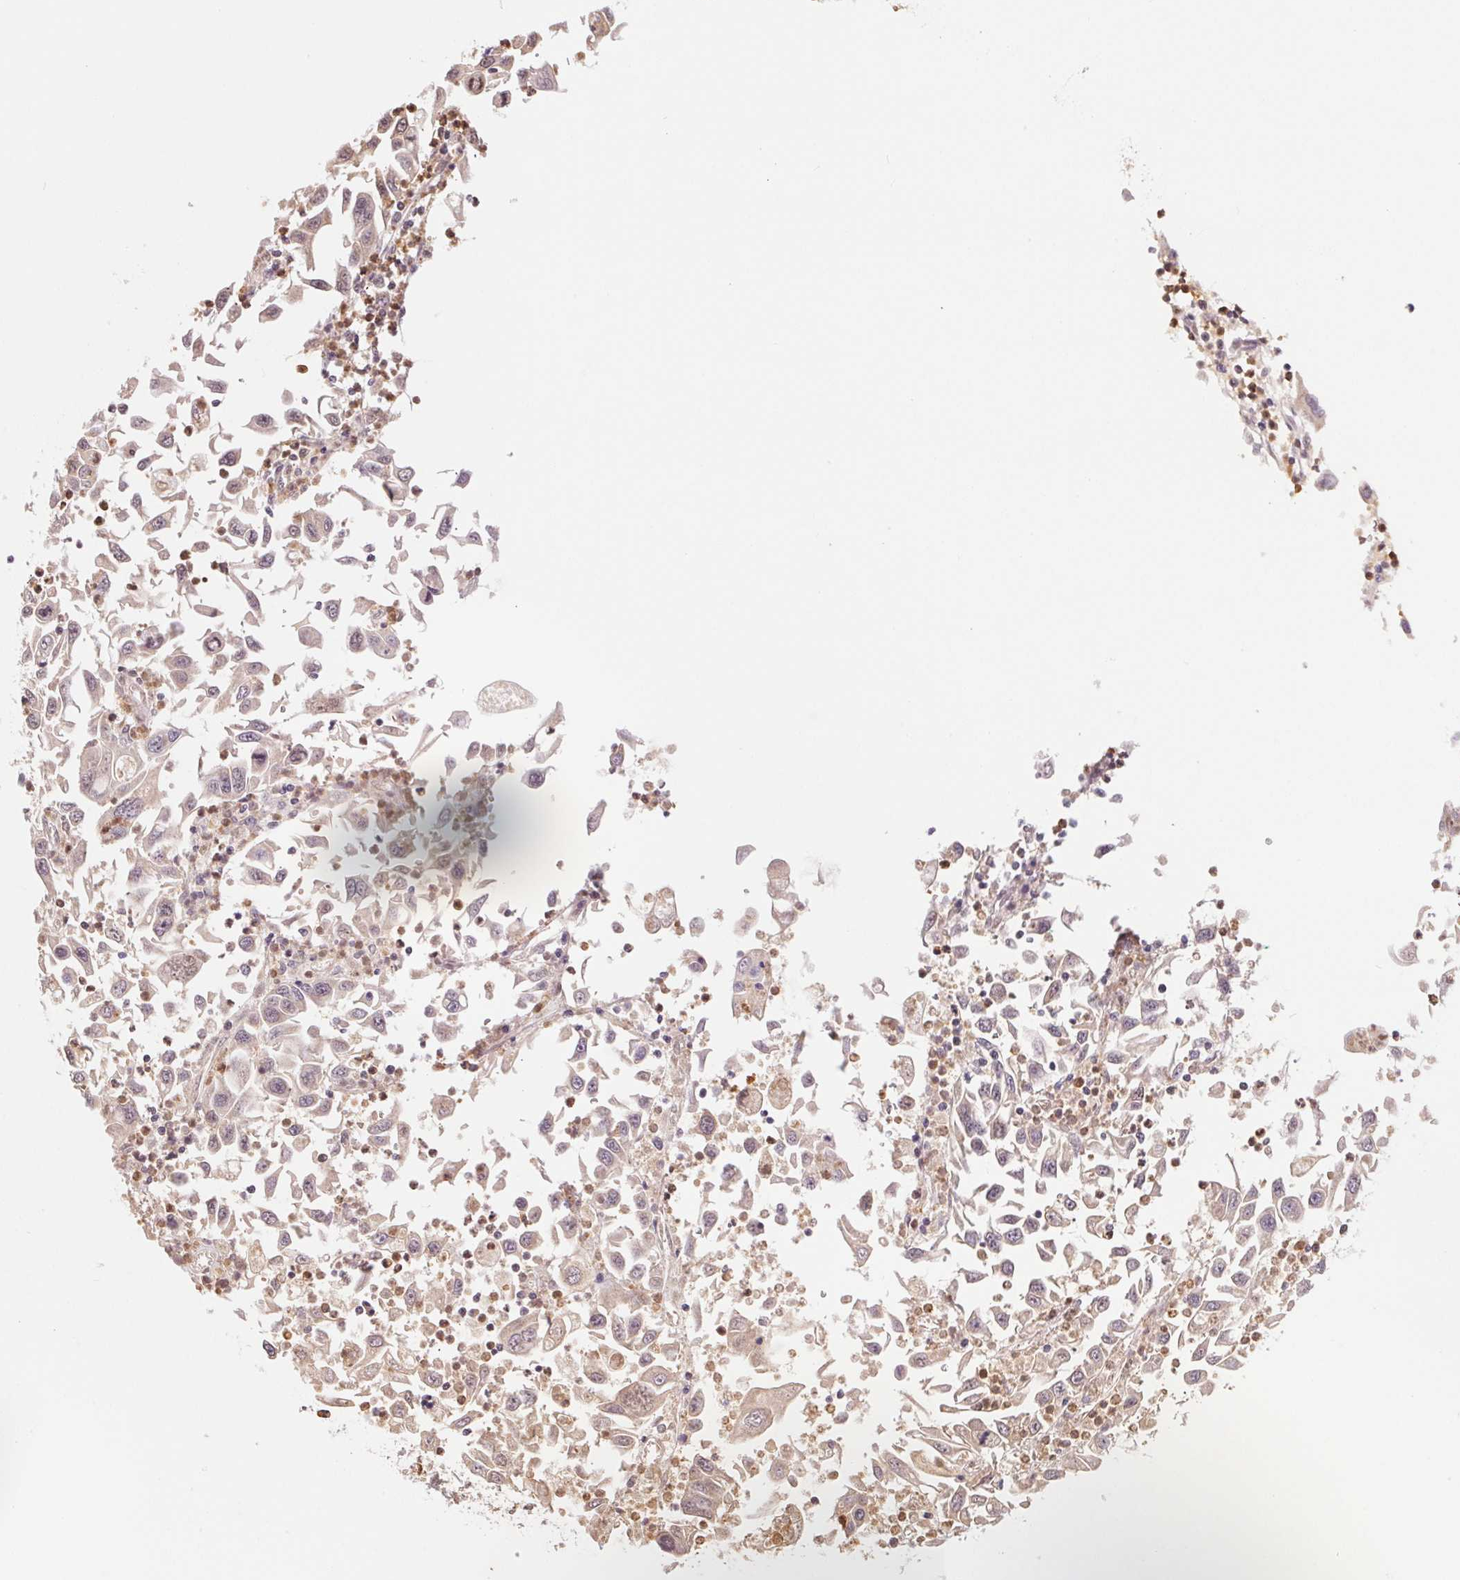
{"staining": {"intensity": "weak", "quantity": "<25%", "location": "cytoplasmic/membranous"}, "tissue": "endometrial cancer", "cell_type": "Tumor cells", "image_type": "cancer", "snomed": [{"axis": "morphology", "description": "Adenocarcinoma, NOS"}, {"axis": "topography", "description": "Uterus"}], "caption": "Photomicrograph shows no significant protein positivity in tumor cells of adenocarcinoma (endometrial).", "gene": "CDC123", "patient": {"sex": "female", "age": 62}}